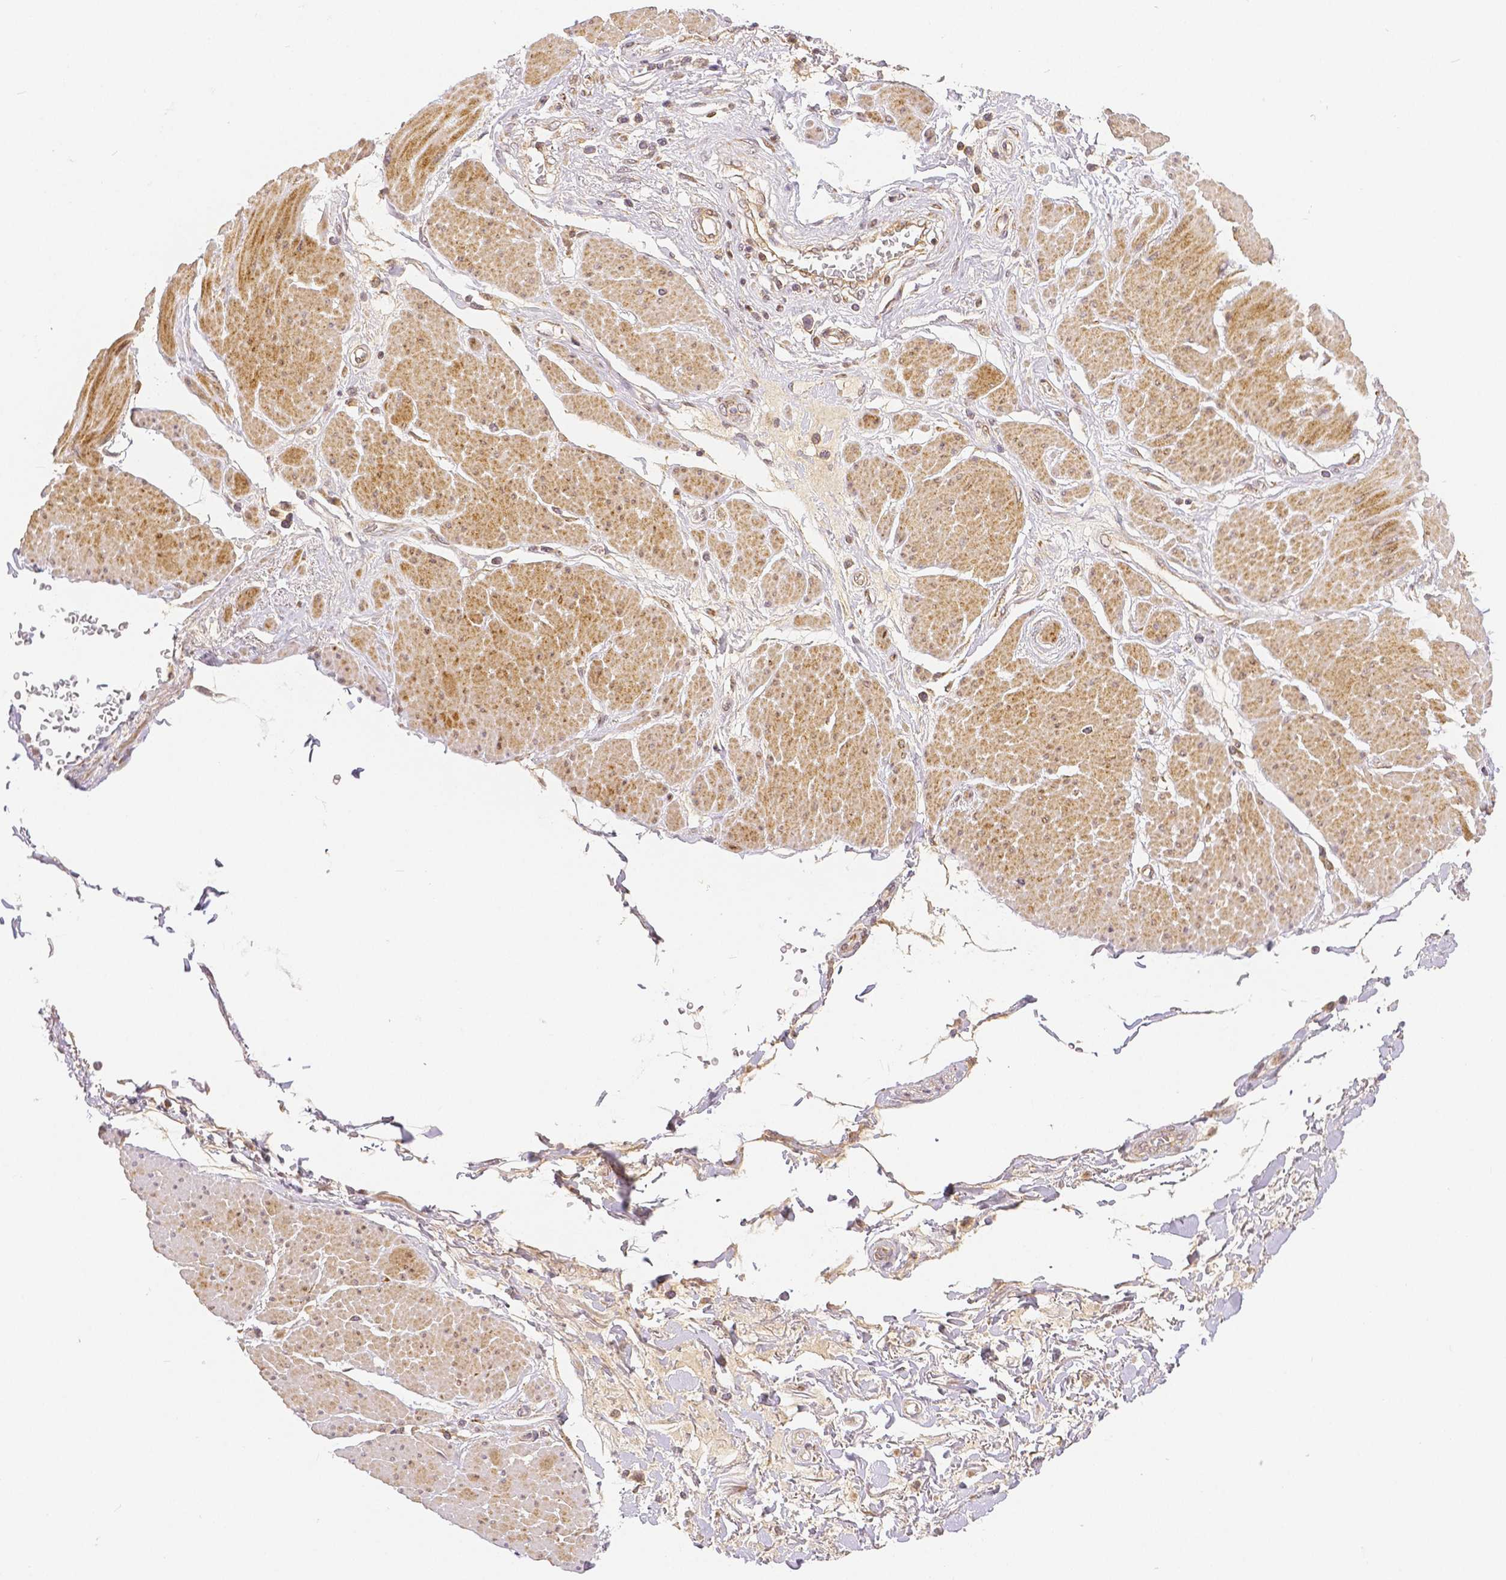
{"staining": {"intensity": "moderate", "quantity": "<25%", "location": "nuclear"}, "tissue": "adipose tissue", "cell_type": "Adipocytes", "image_type": "normal", "snomed": [{"axis": "morphology", "description": "Normal tissue, NOS"}, {"axis": "topography", "description": "Vagina"}, {"axis": "topography", "description": "Peripheral nerve tissue"}], "caption": "A micrograph of human adipose tissue stained for a protein demonstrates moderate nuclear brown staining in adipocytes. The protein of interest is shown in brown color, while the nuclei are stained blue.", "gene": "RHOT1", "patient": {"sex": "female", "age": 71}}